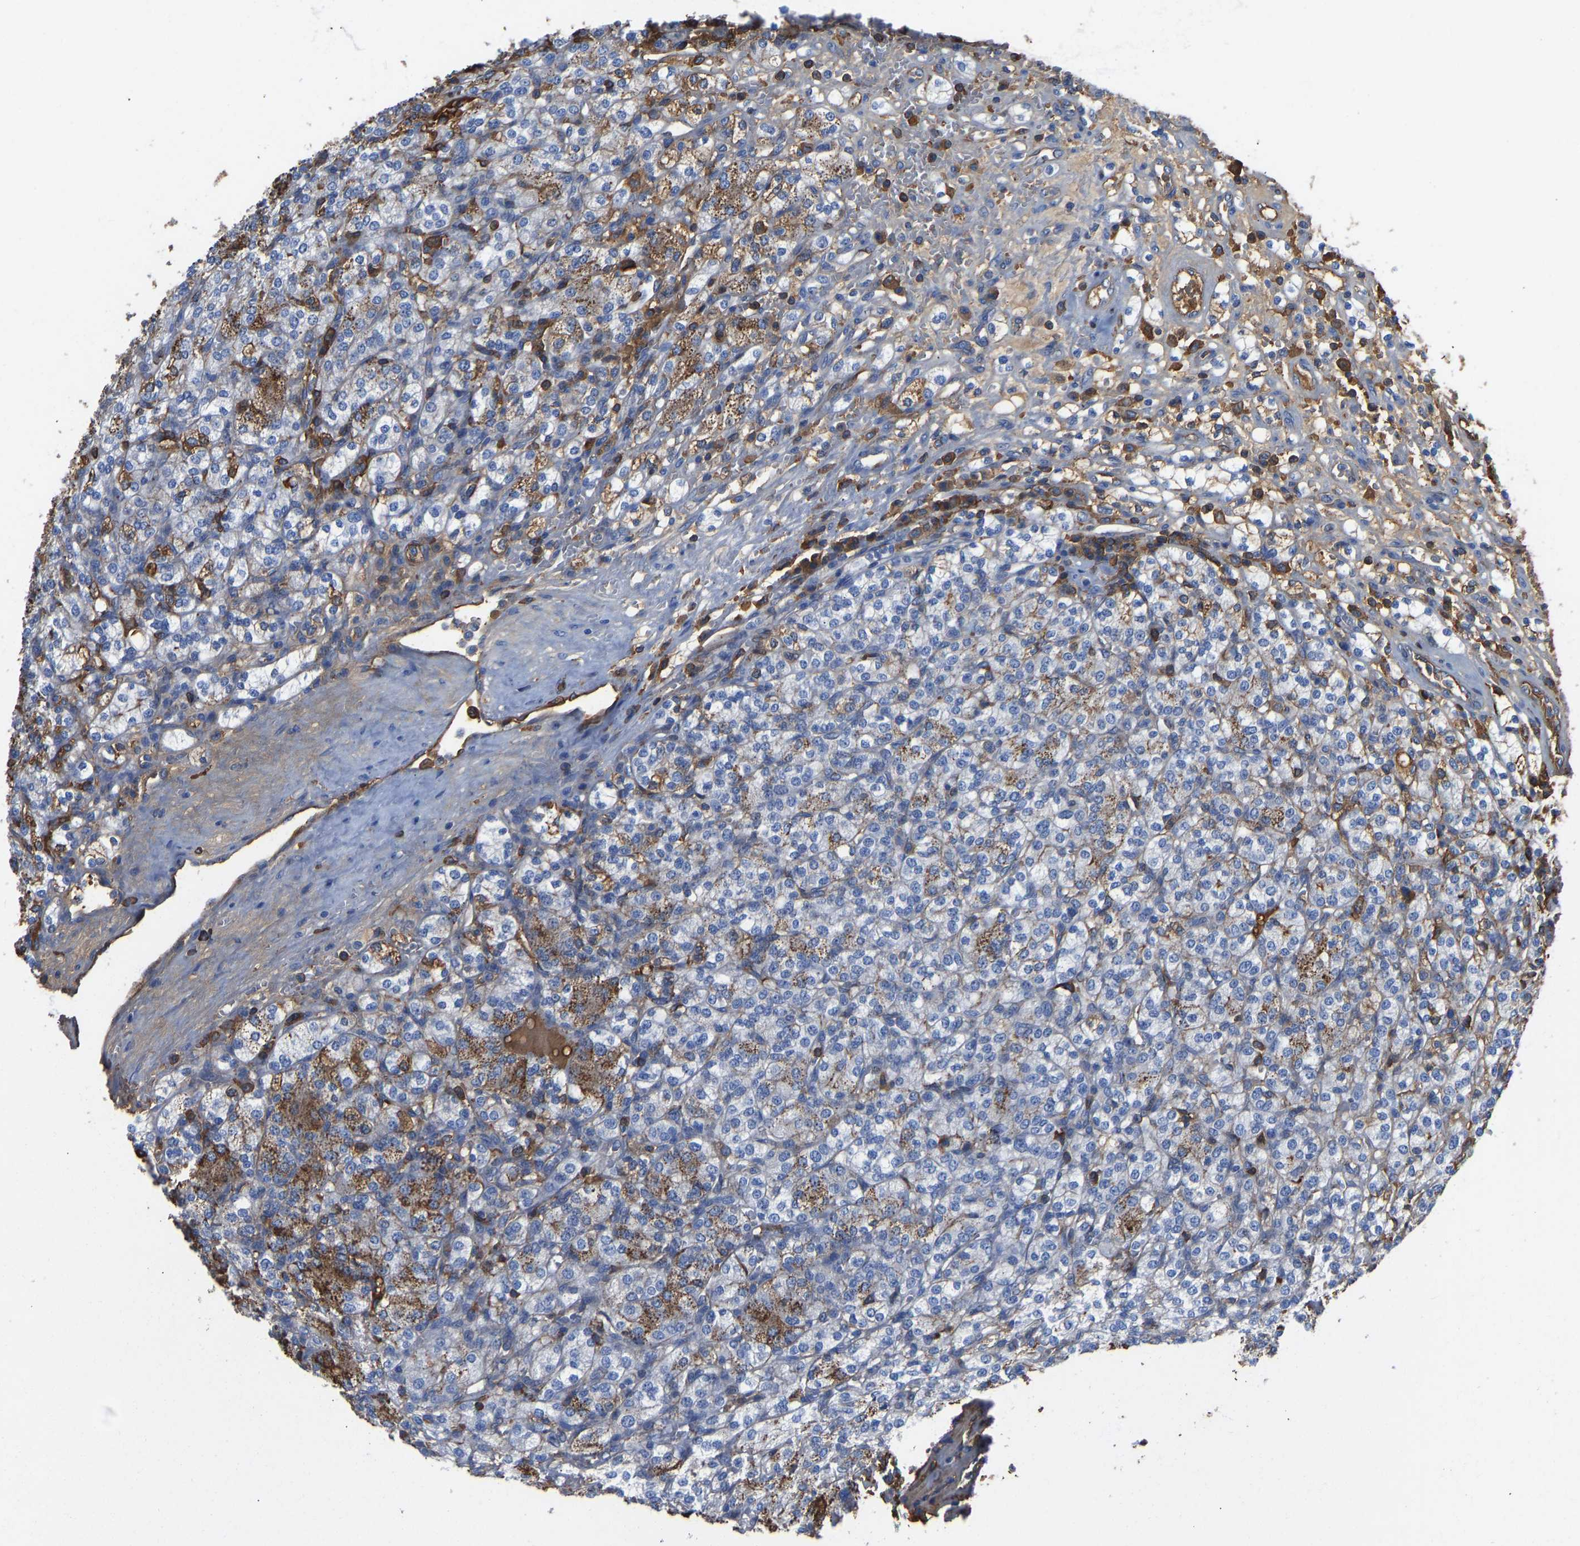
{"staining": {"intensity": "moderate", "quantity": "25%-75%", "location": "cytoplasmic/membranous"}, "tissue": "renal cancer", "cell_type": "Tumor cells", "image_type": "cancer", "snomed": [{"axis": "morphology", "description": "Adenocarcinoma, NOS"}, {"axis": "topography", "description": "Kidney"}], "caption": "Adenocarcinoma (renal) was stained to show a protein in brown. There is medium levels of moderate cytoplasmic/membranous positivity in about 25%-75% of tumor cells. (brown staining indicates protein expression, while blue staining denotes nuclei).", "gene": "HSPG2", "patient": {"sex": "male", "age": 77}}